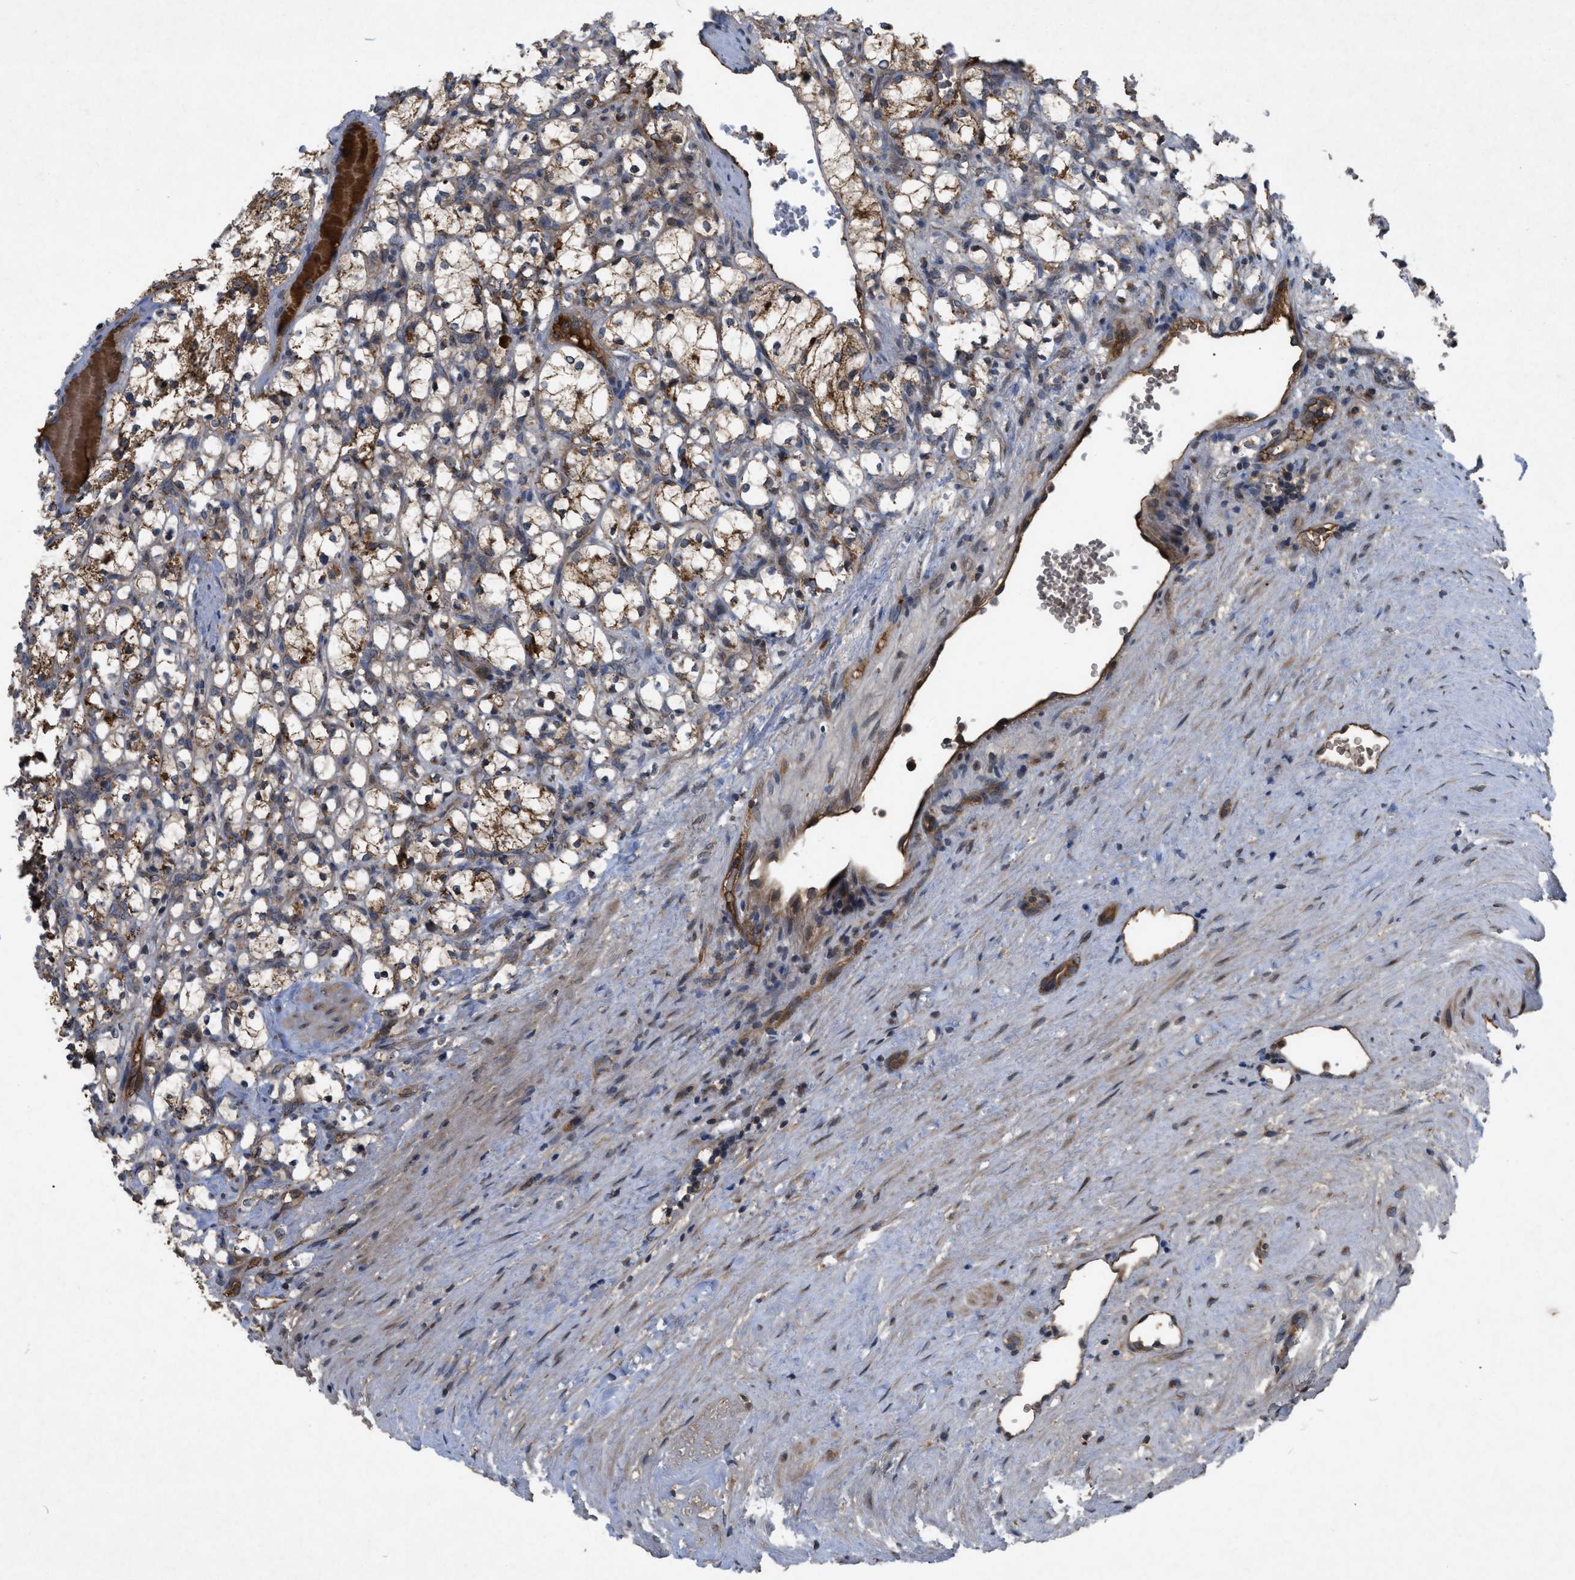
{"staining": {"intensity": "moderate", "quantity": ">75%", "location": "cytoplasmic/membranous"}, "tissue": "renal cancer", "cell_type": "Tumor cells", "image_type": "cancer", "snomed": [{"axis": "morphology", "description": "Adenocarcinoma, NOS"}, {"axis": "topography", "description": "Kidney"}], "caption": "Tumor cells demonstrate moderate cytoplasmic/membranous positivity in approximately >75% of cells in adenocarcinoma (renal). (Brightfield microscopy of DAB IHC at high magnification).", "gene": "RAB2A", "patient": {"sex": "female", "age": 69}}